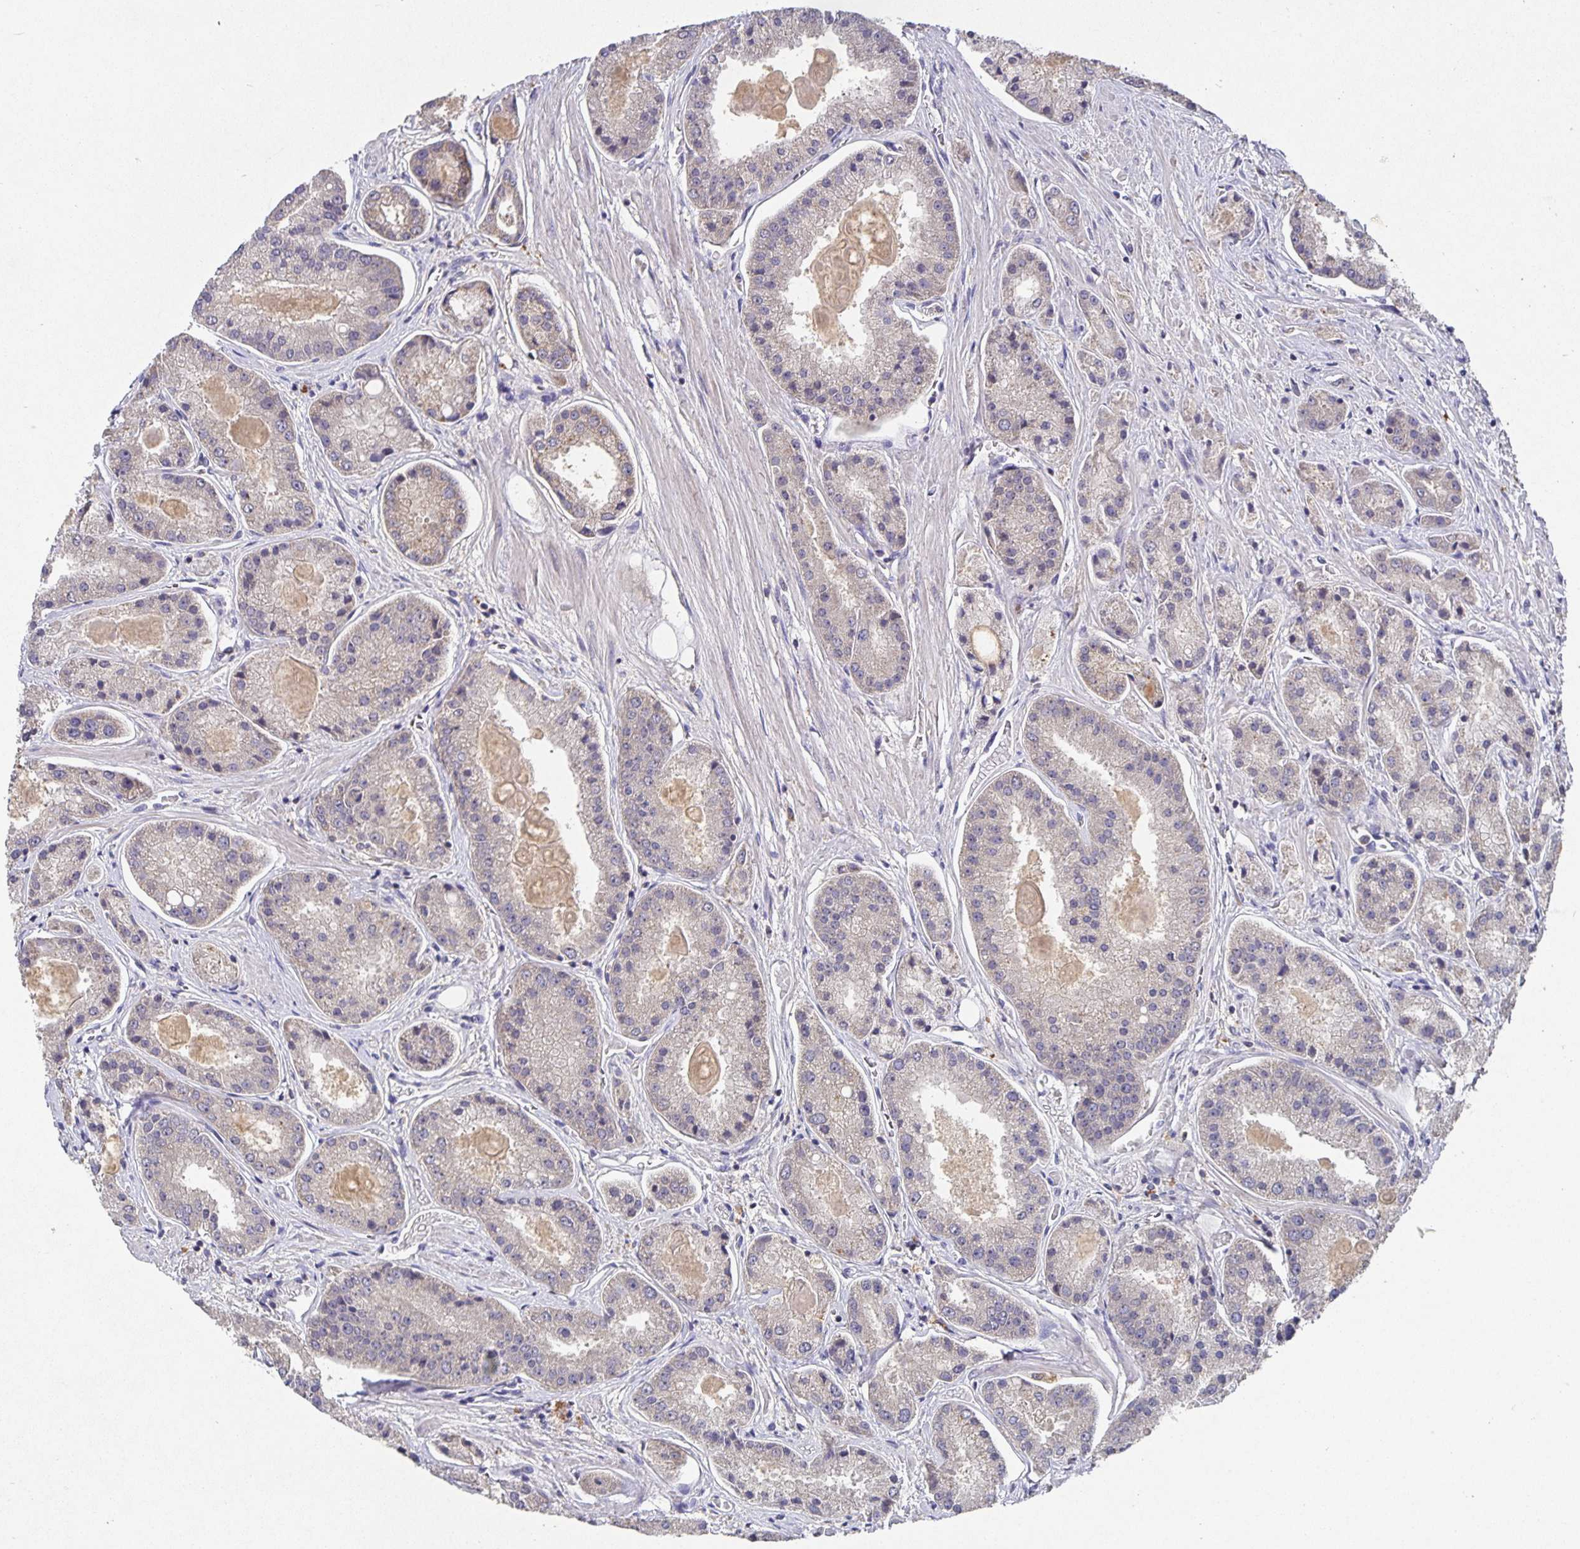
{"staining": {"intensity": "negative", "quantity": "none", "location": "none"}, "tissue": "prostate cancer", "cell_type": "Tumor cells", "image_type": "cancer", "snomed": [{"axis": "morphology", "description": "Adenocarcinoma, High grade"}, {"axis": "topography", "description": "Prostate"}], "caption": "An immunohistochemistry (IHC) micrograph of prostate high-grade adenocarcinoma is shown. There is no staining in tumor cells of prostate high-grade adenocarcinoma.", "gene": "HEPN1", "patient": {"sex": "male", "age": 67}}